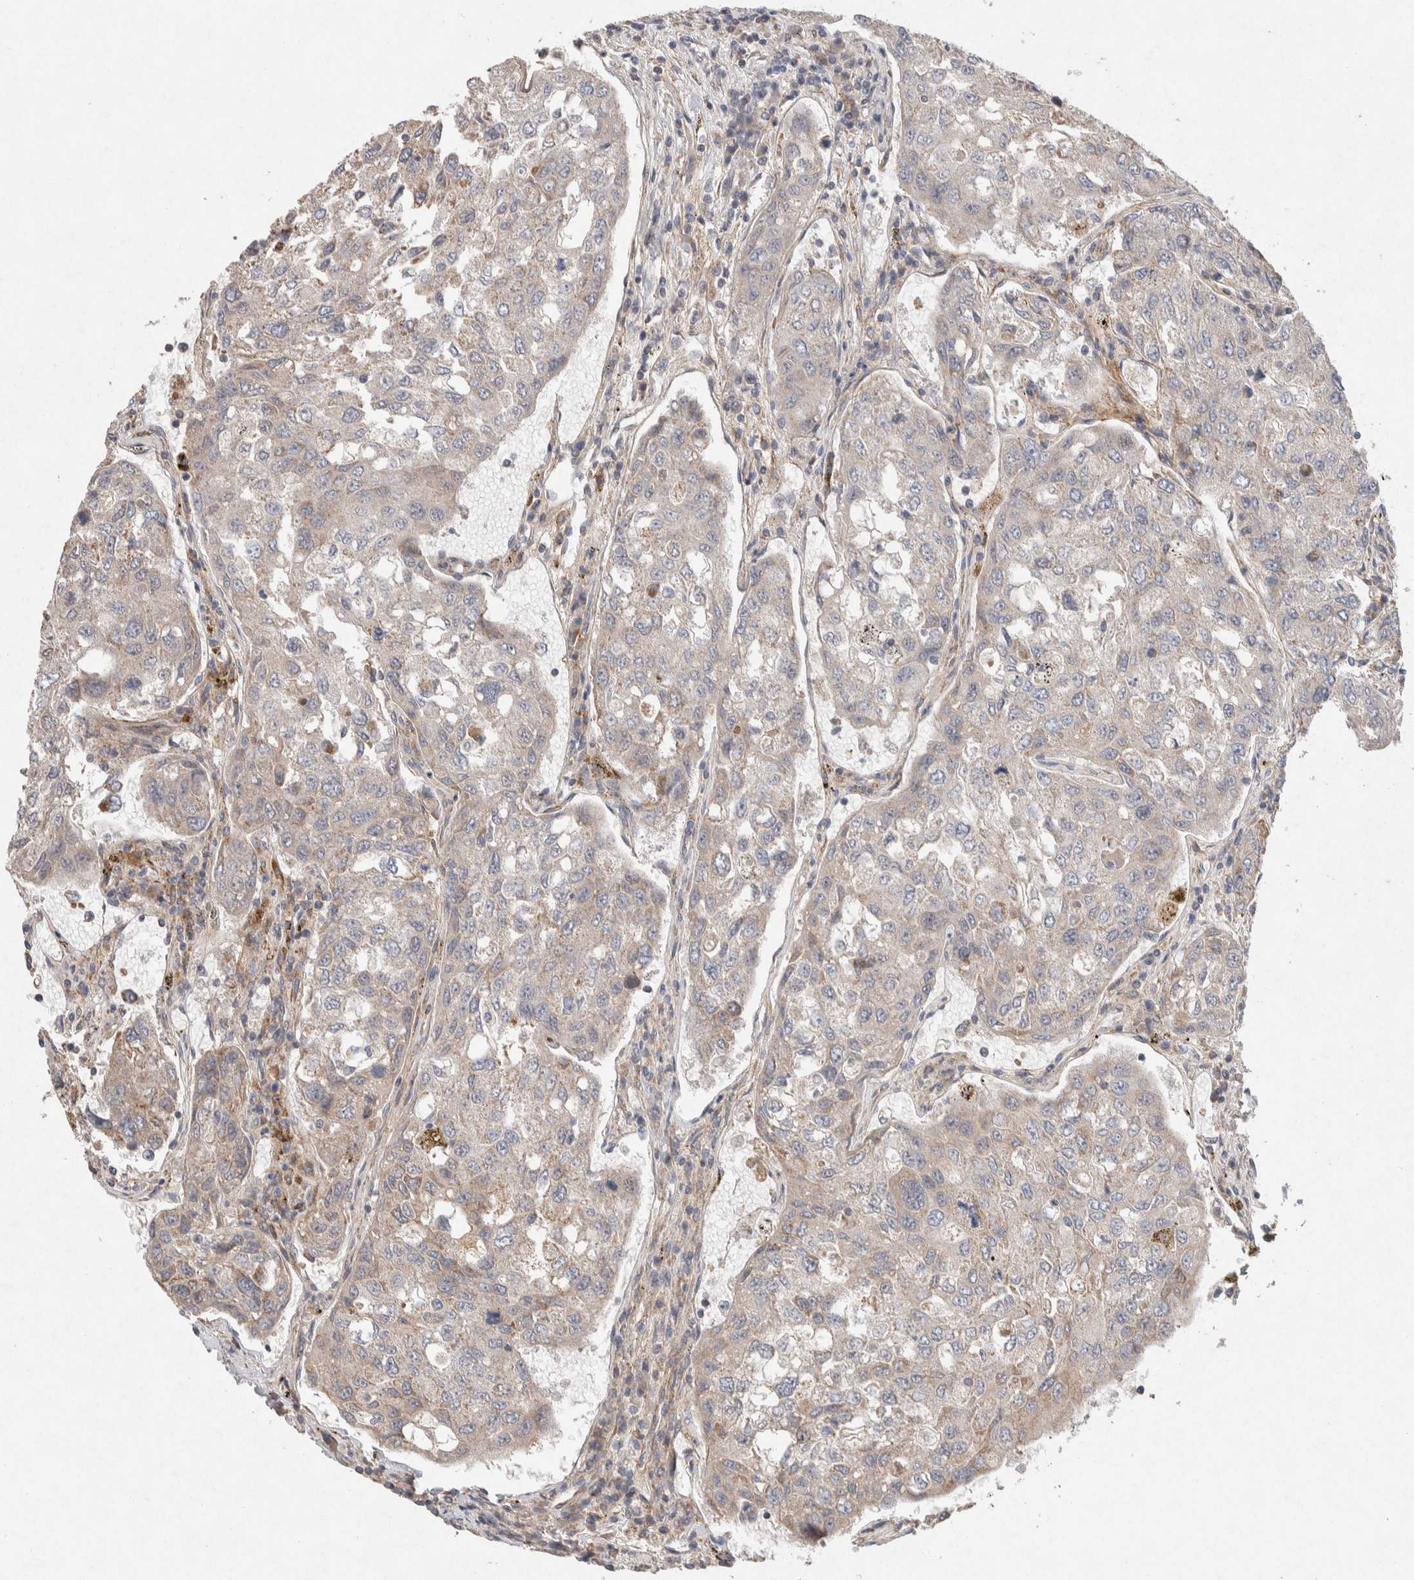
{"staining": {"intensity": "weak", "quantity": "25%-75%", "location": "cytoplasmic/membranous"}, "tissue": "urothelial cancer", "cell_type": "Tumor cells", "image_type": "cancer", "snomed": [{"axis": "morphology", "description": "Urothelial carcinoma, High grade"}, {"axis": "topography", "description": "Lymph node"}, {"axis": "topography", "description": "Urinary bladder"}], "caption": "Brown immunohistochemical staining in human urothelial cancer reveals weak cytoplasmic/membranous positivity in approximately 25%-75% of tumor cells. (Stains: DAB (3,3'-diaminobenzidine) in brown, nuclei in blue, Microscopy: brightfield microscopy at high magnification).", "gene": "CMTM4", "patient": {"sex": "male", "age": 51}}